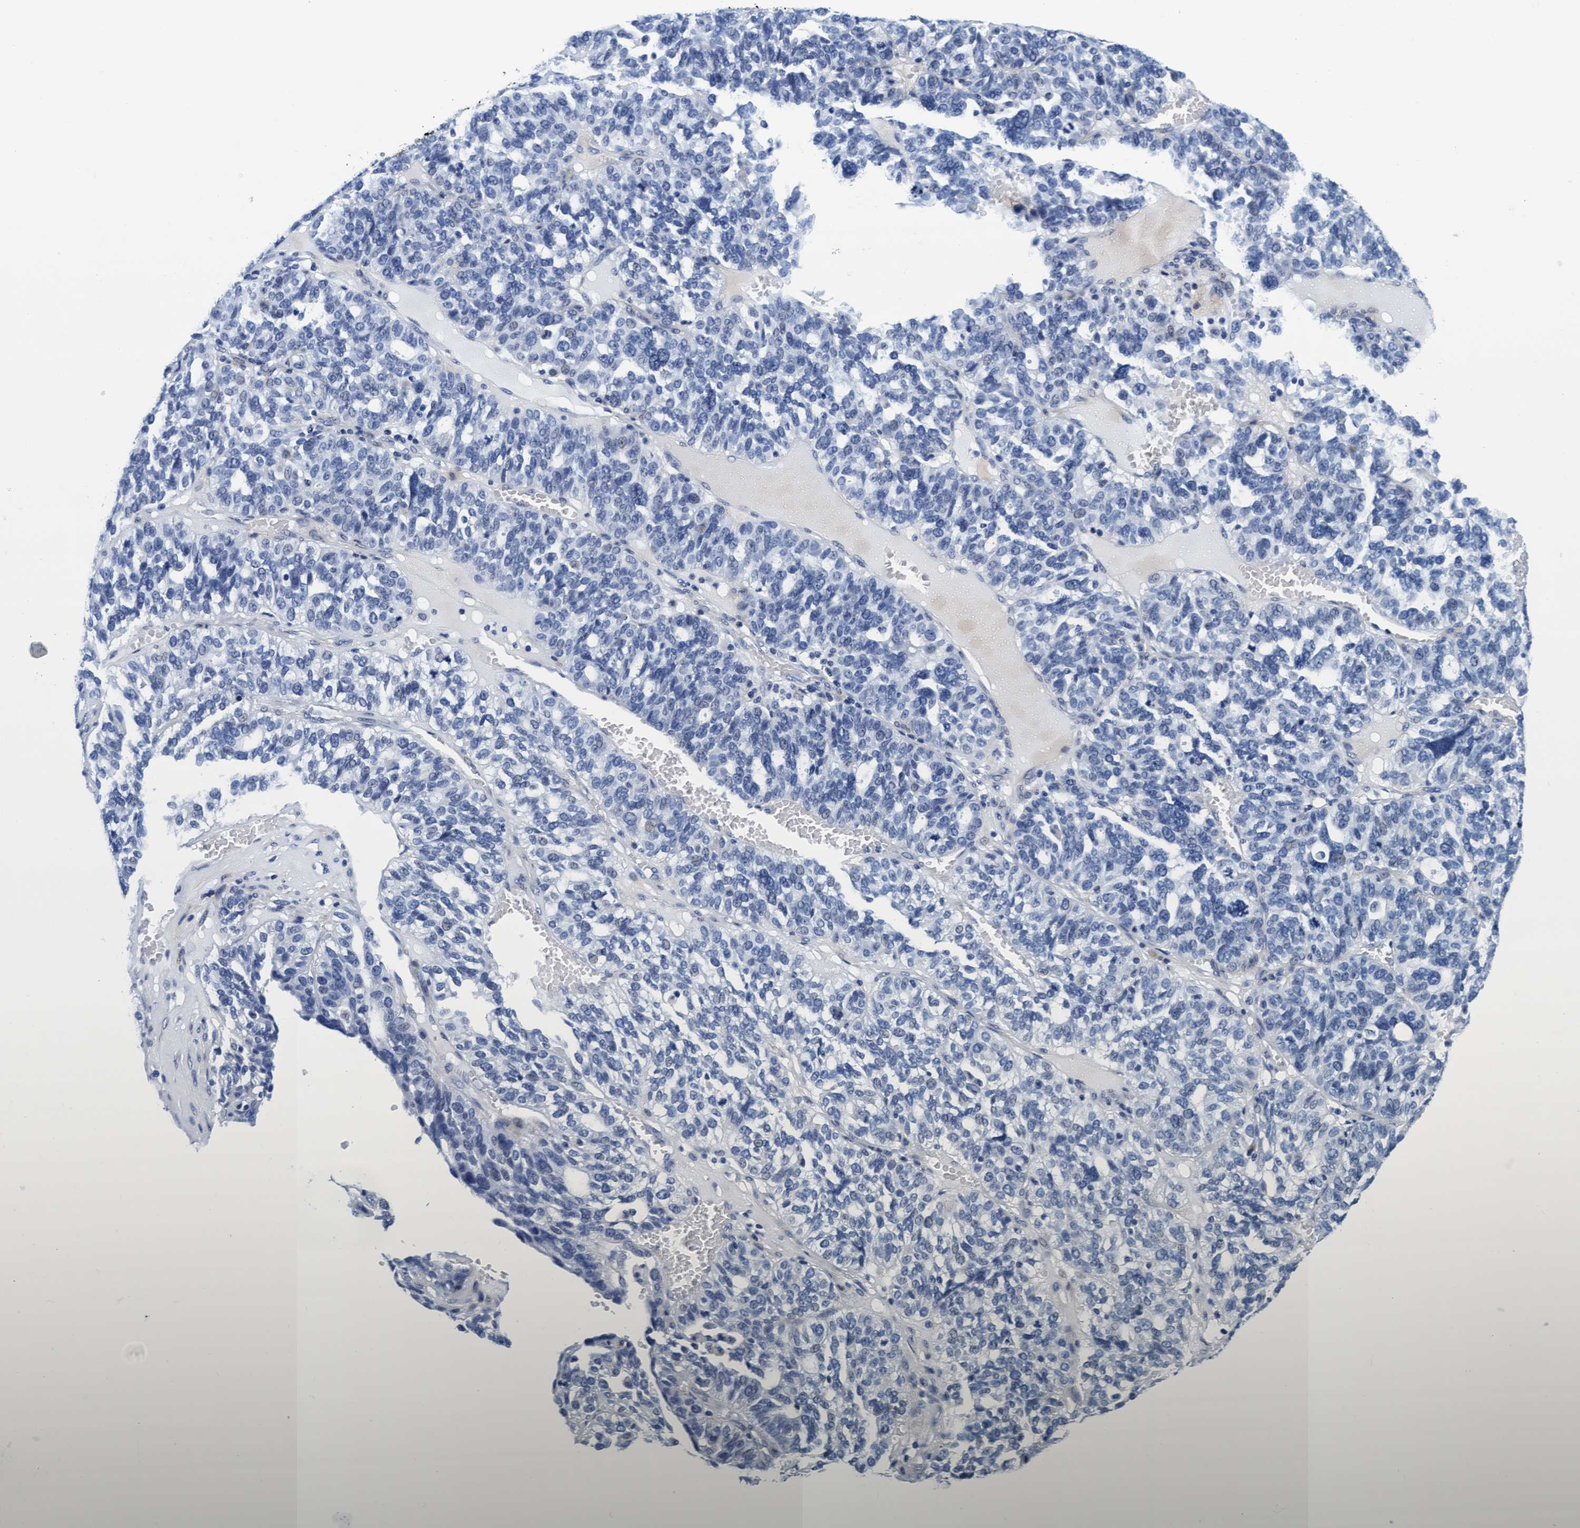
{"staining": {"intensity": "negative", "quantity": "none", "location": "none"}, "tissue": "ovarian cancer", "cell_type": "Tumor cells", "image_type": "cancer", "snomed": [{"axis": "morphology", "description": "Cystadenocarcinoma, serous, NOS"}, {"axis": "topography", "description": "Ovary"}], "caption": "Immunohistochemical staining of serous cystadenocarcinoma (ovarian) reveals no significant expression in tumor cells. (IHC, brightfield microscopy, high magnification).", "gene": "ARSG", "patient": {"sex": "female", "age": 59}}